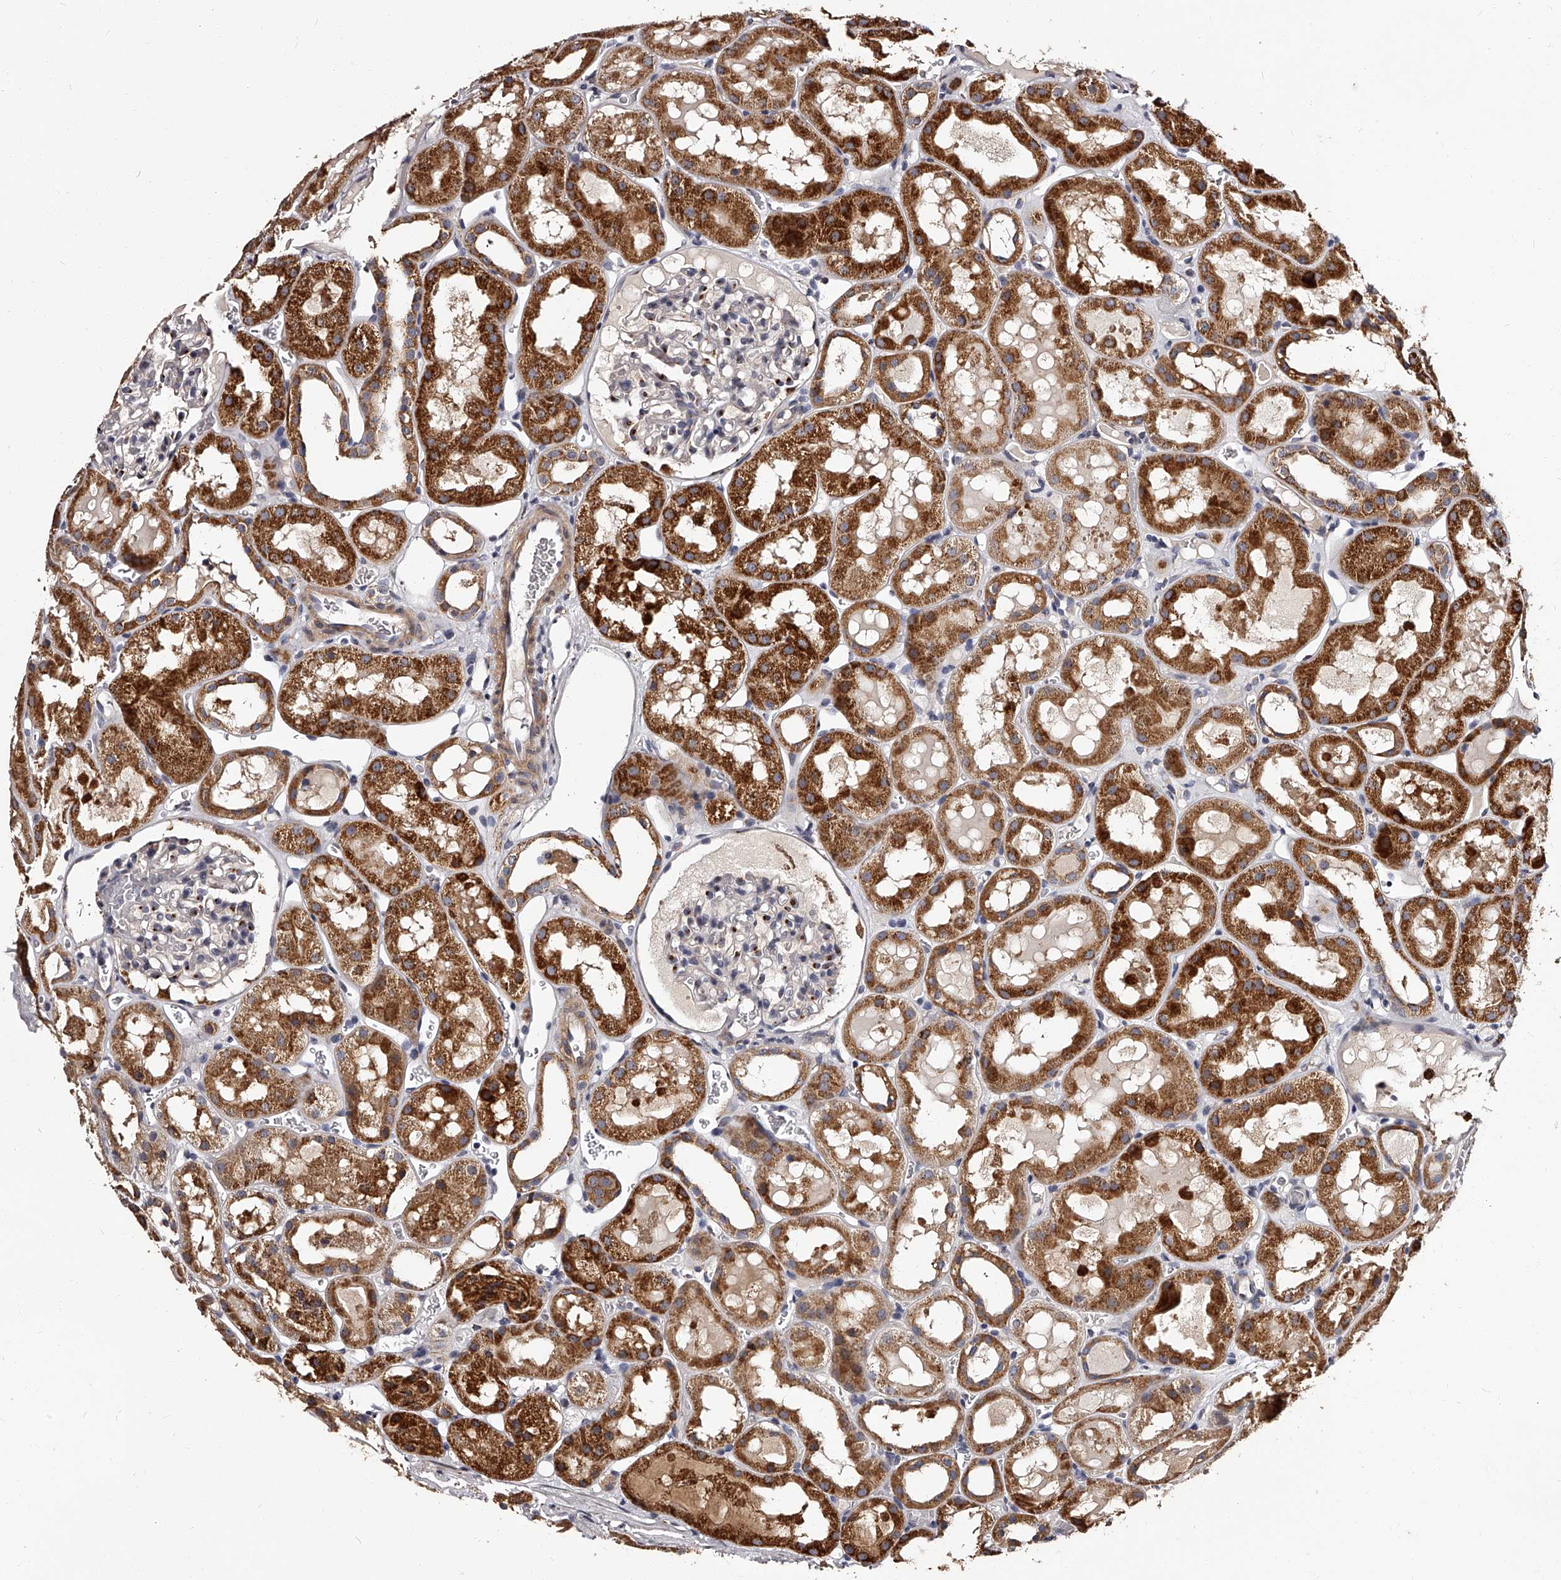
{"staining": {"intensity": "weak", "quantity": "<25%", "location": "cytoplasmic/membranous"}, "tissue": "kidney", "cell_type": "Cells in glomeruli", "image_type": "normal", "snomed": [{"axis": "morphology", "description": "Normal tissue, NOS"}, {"axis": "topography", "description": "Kidney"}, {"axis": "topography", "description": "Urinary bladder"}], "caption": "The photomicrograph displays no staining of cells in glomeruli in unremarkable kidney.", "gene": "RSC1A1", "patient": {"sex": "male", "age": 16}}